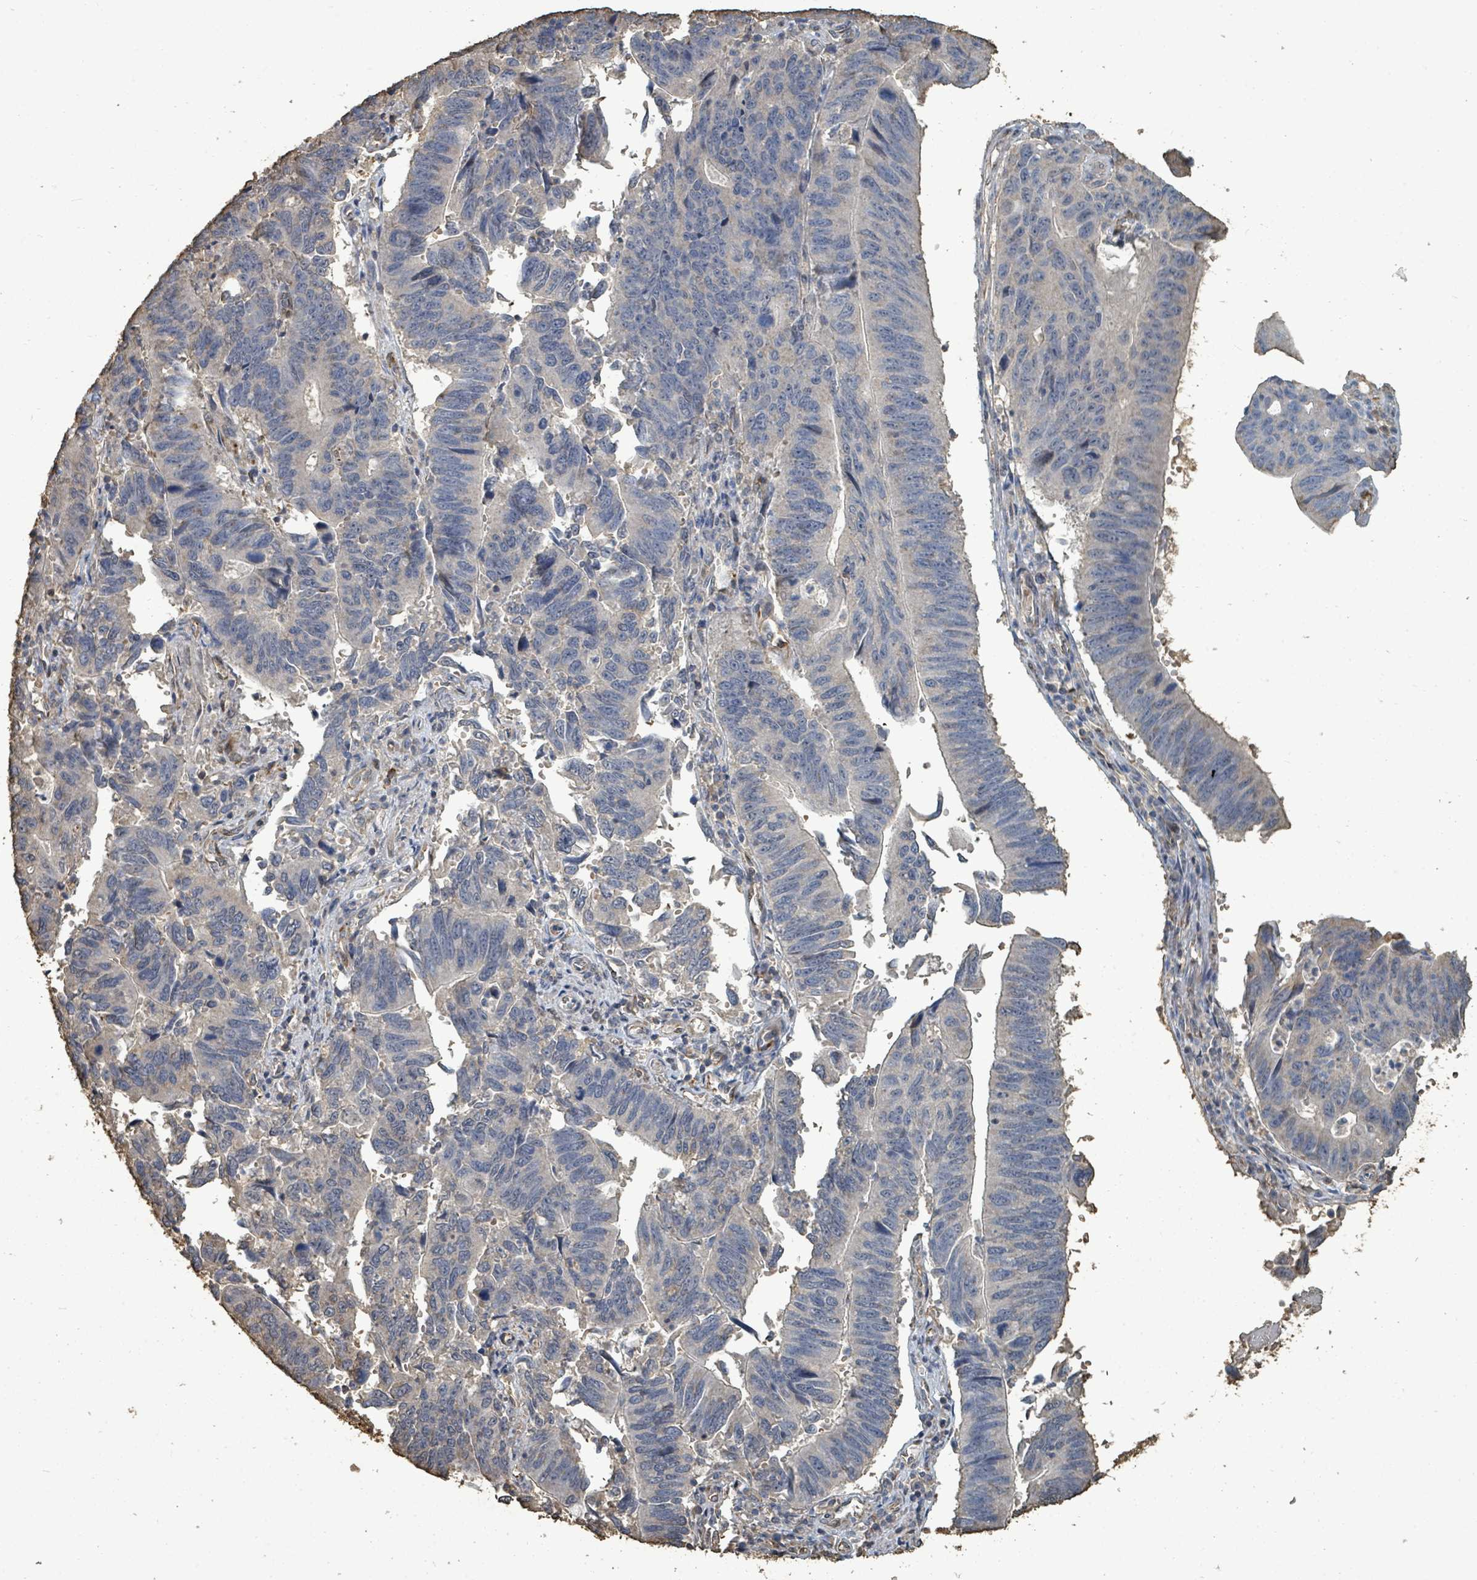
{"staining": {"intensity": "weak", "quantity": "25%-75%", "location": "cytoplasmic/membranous"}, "tissue": "stomach cancer", "cell_type": "Tumor cells", "image_type": "cancer", "snomed": [{"axis": "morphology", "description": "Adenocarcinoma, NOS"}, {"axis": "topography", "description": "Stomach"}], "caption": "About 25%-75% of tumor cells in stomach cancer exhibit weak cytoplasmic/membranous protein expression as visualized by brown immunohistochemical staining.", "gene": "C6orf52", "patient": {"sex": "male", "age": 59}}